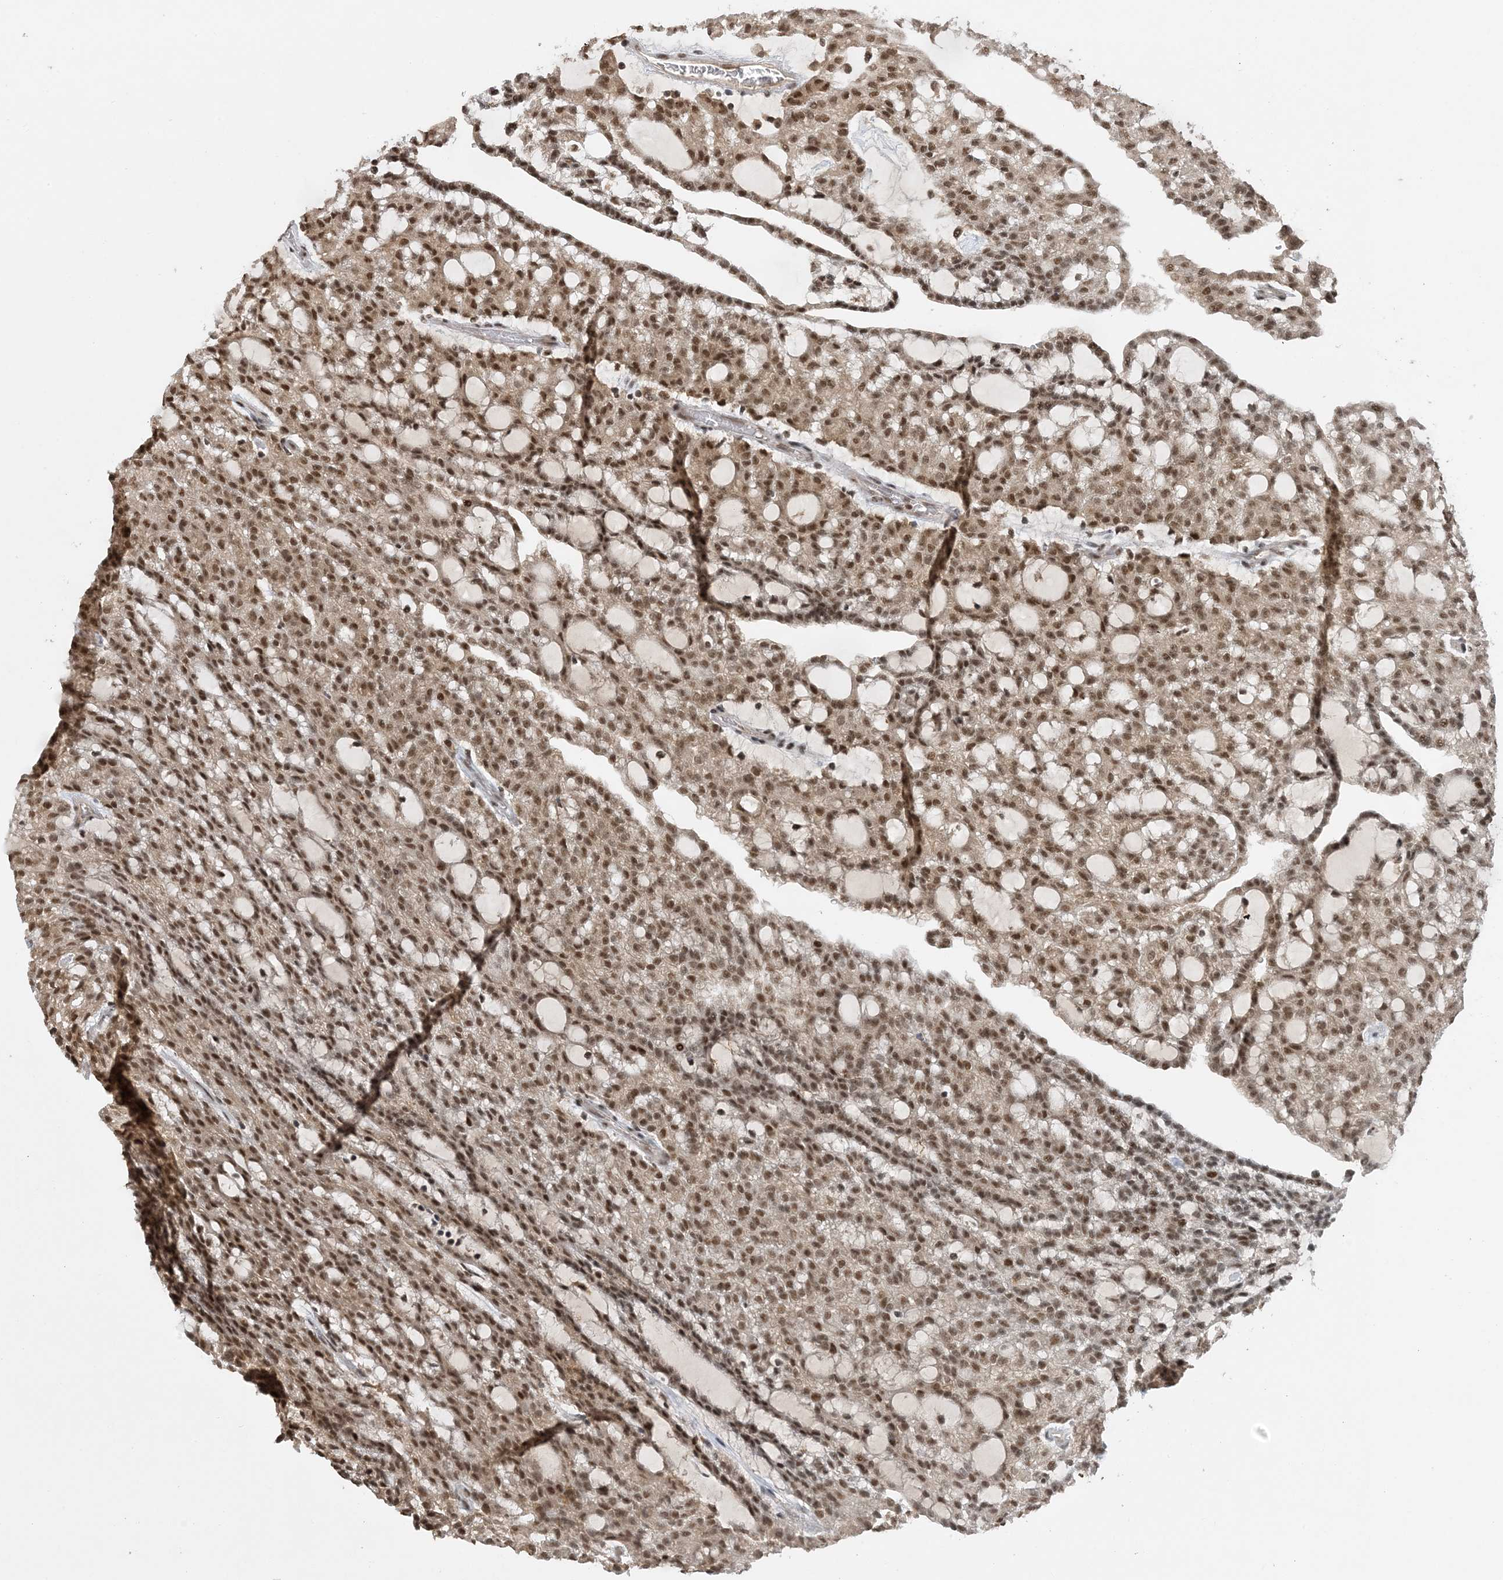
{"staining": {"intensity": "moderate", "quantity": ">75%", "location": "nuclear"}, "tissue": "renal cancer", "cell_type": "Tumor cells", "image_type": "cancer", "snomed": [{"axis": "morphology", "description": "Adenocarcinoma, NOS"}, {"axis": "topography", "description": "Kidney"}], "caption": "About >75% of tumor cells in renal cancer reveal moderate nuclear protein positivity as visualized by brown immunohistochemical staining.", "gene": "ACYP2", "patient": {"sex": "male", "age": 63}}